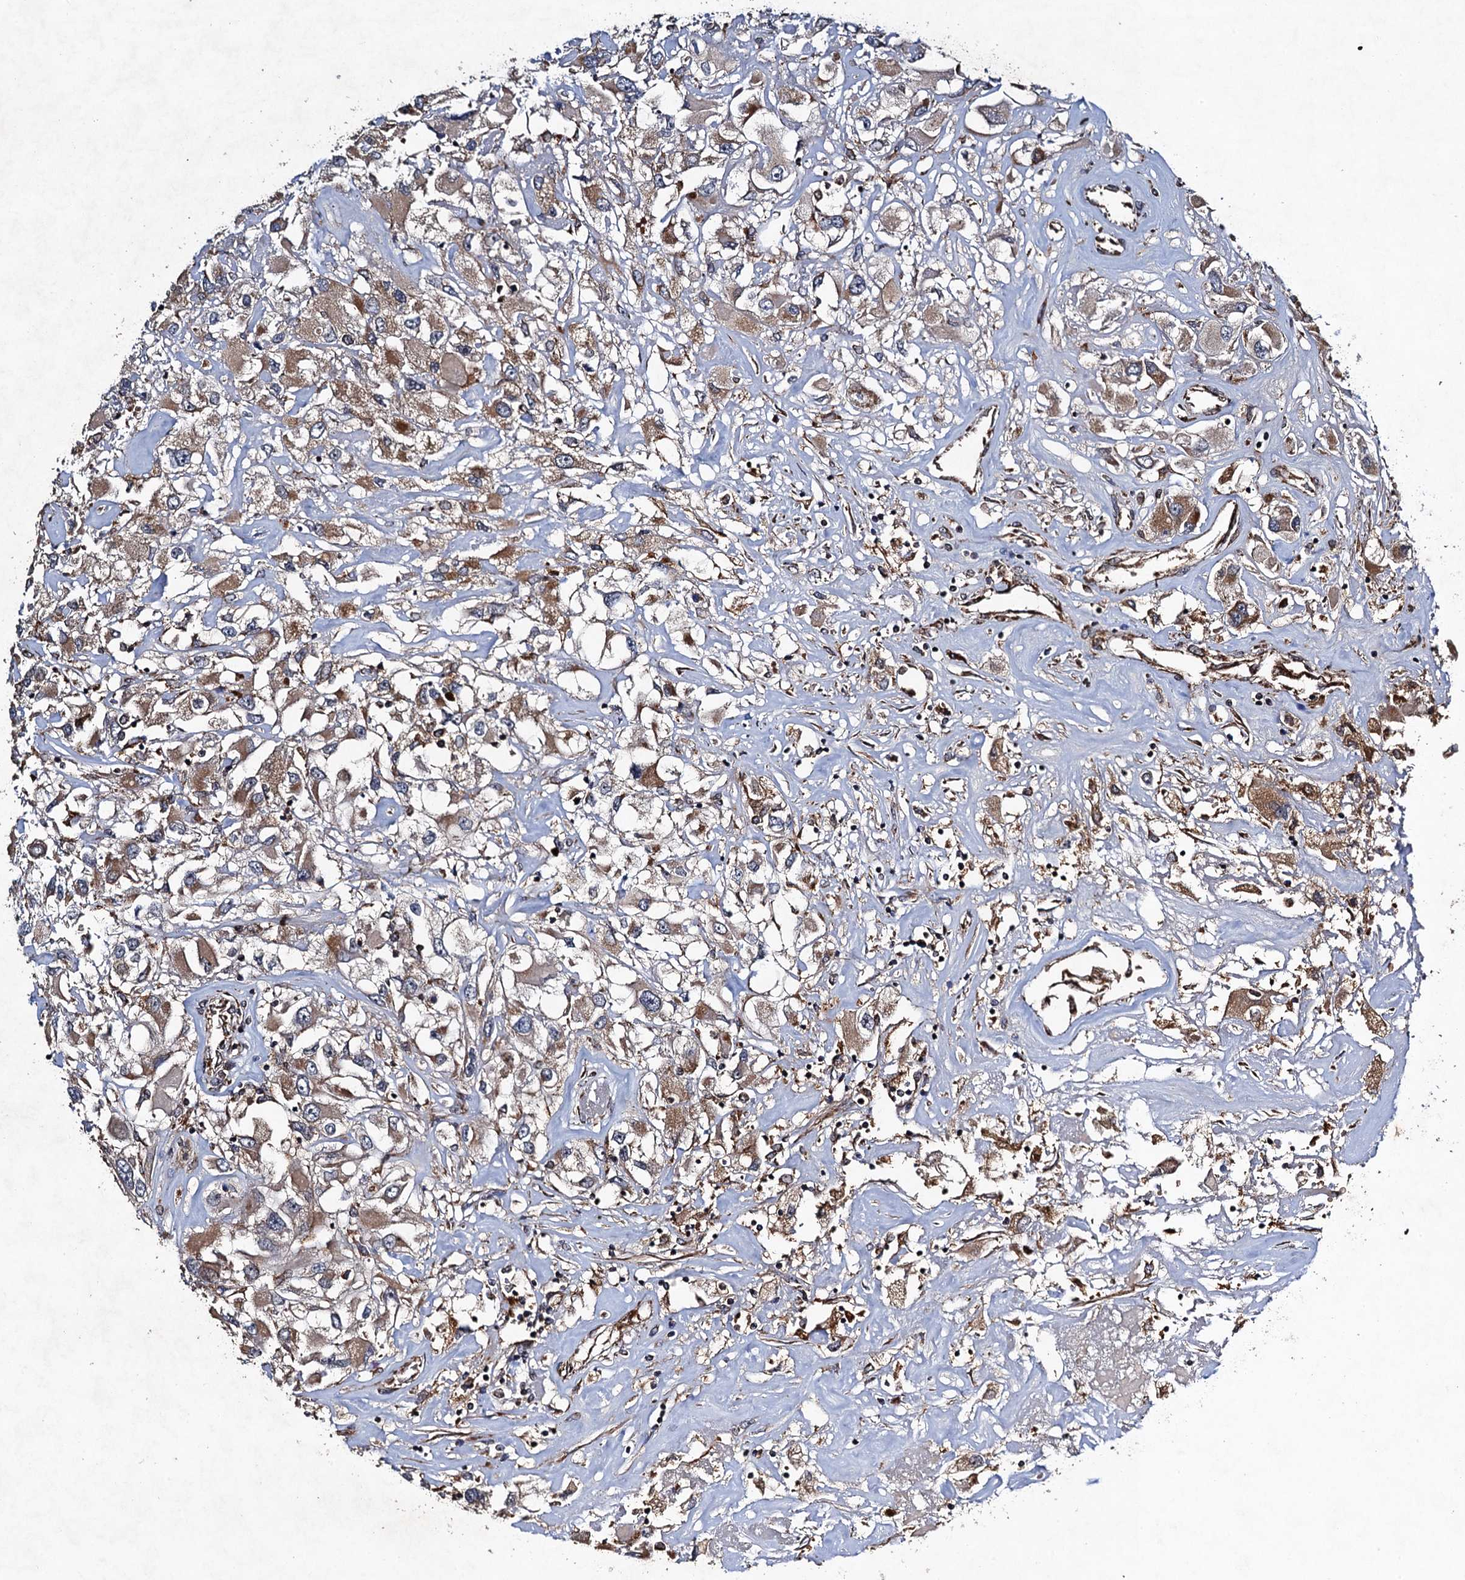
{"staining": {"intensity": "moderate", "quantity": ">75%", "location": "cytoplasmic/membranous"}, "tissue": "renal cancer", "cell_type": "Tumor cells", "image_type": "cancer", "snomed": [{"axis": "morphology", "description": "Adenocarcinoma, NOS"}, {"axis": "topography", "description": "Kidney"}], "caption": "Tumor cells display medium levels of moderate cytoplasmic/membranous staining in about >75% of cells in renal cancer (adenocarcinoma).", "gene": "NDUFA13", "patient": {"sex": "female", "age": 52}}